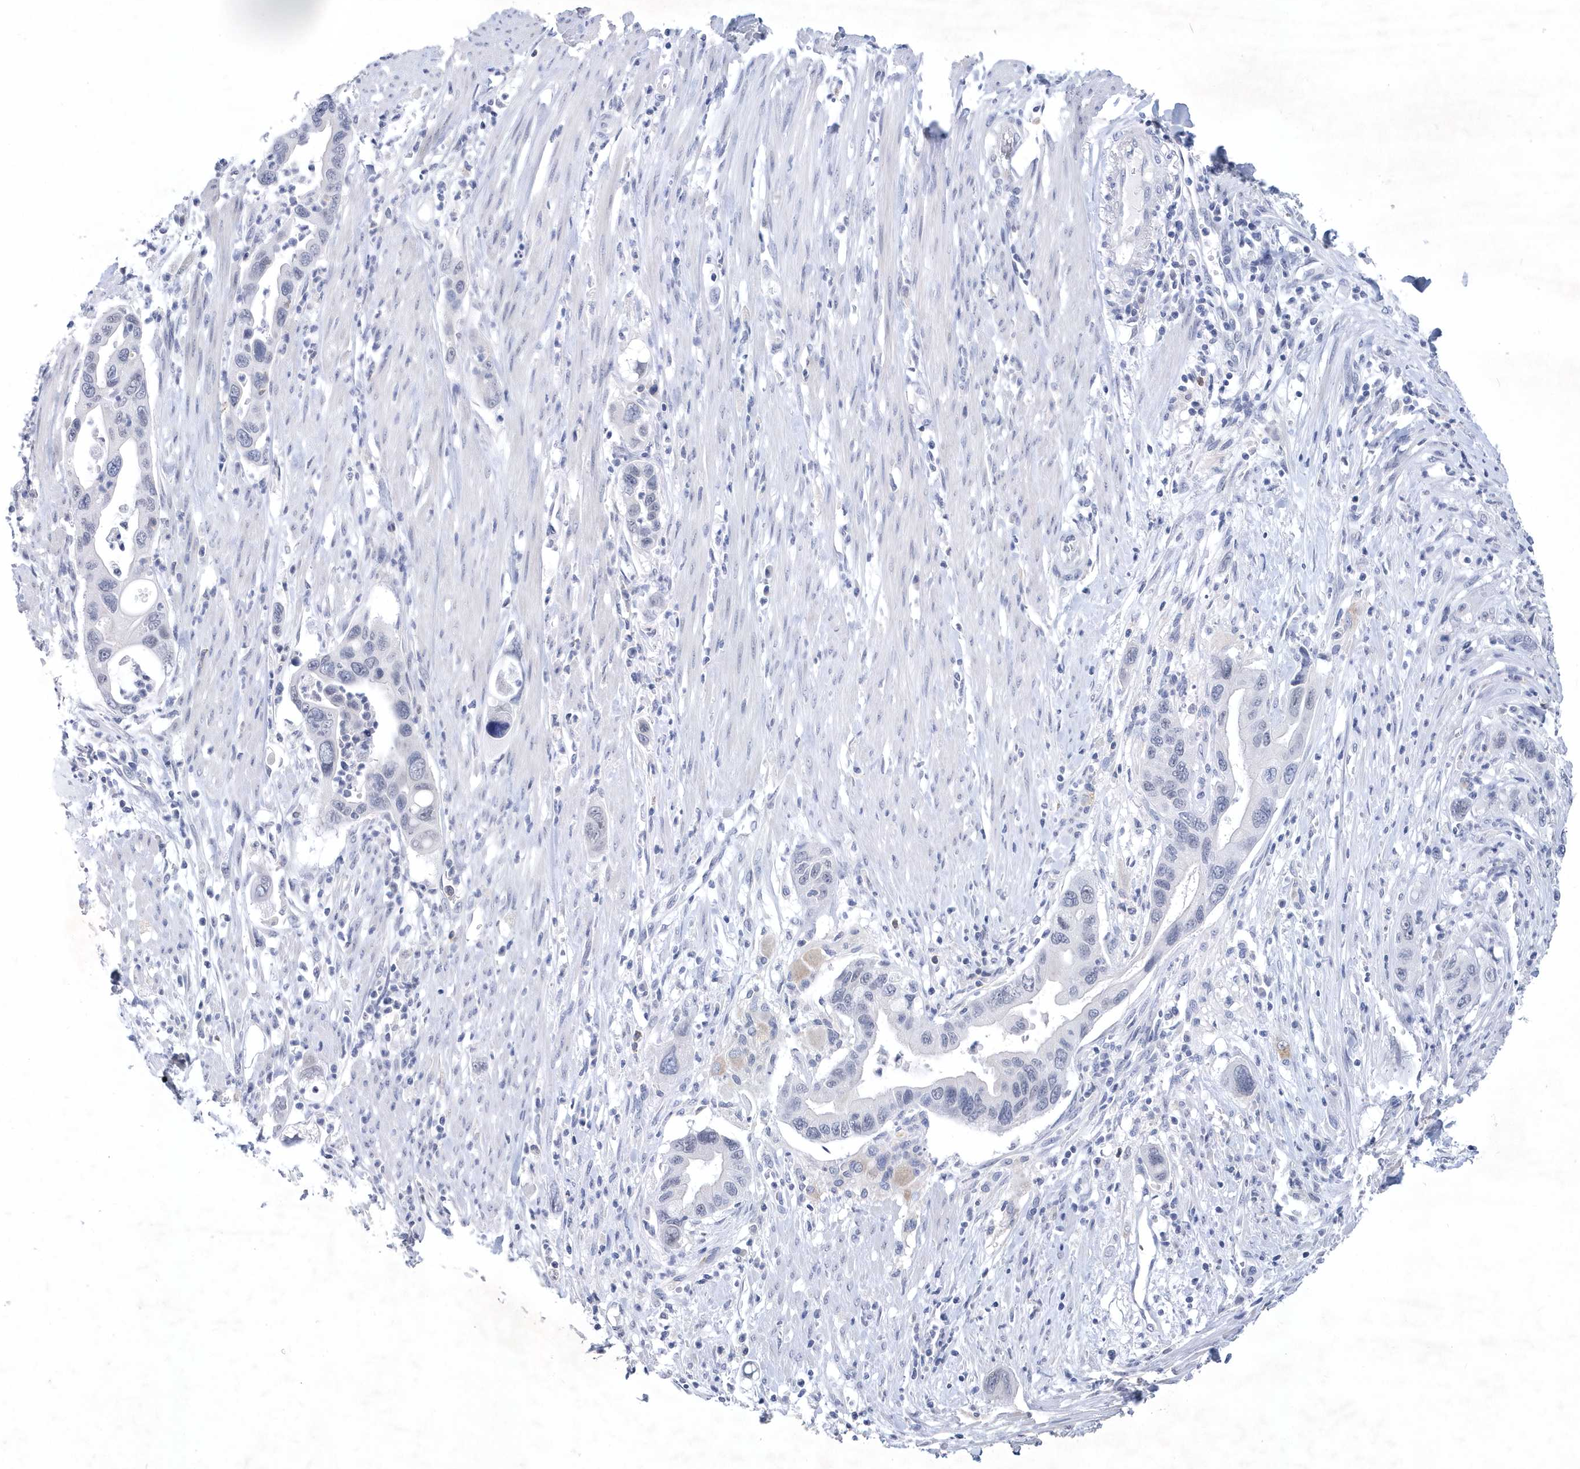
{"staining": {"intensity": "negative", "quantity": "none", "location": "none"}, "tissue": "pancreatic cancer", "cell_type": "Tumor cells", "image_type": "cancer", "snomed": [{"axis": "morphology", "description": "Adenocarcinoma, NOS"}, {"axis": "topography", "description": "Pancreas"}], "caption": "Human pancreatic cancer stained for a protein using immunohistochemistry (IHC) exhibits no expression in tumor cells.", "gene": "SRGAP3", "patient": {"sex": "female", "age": 71}}